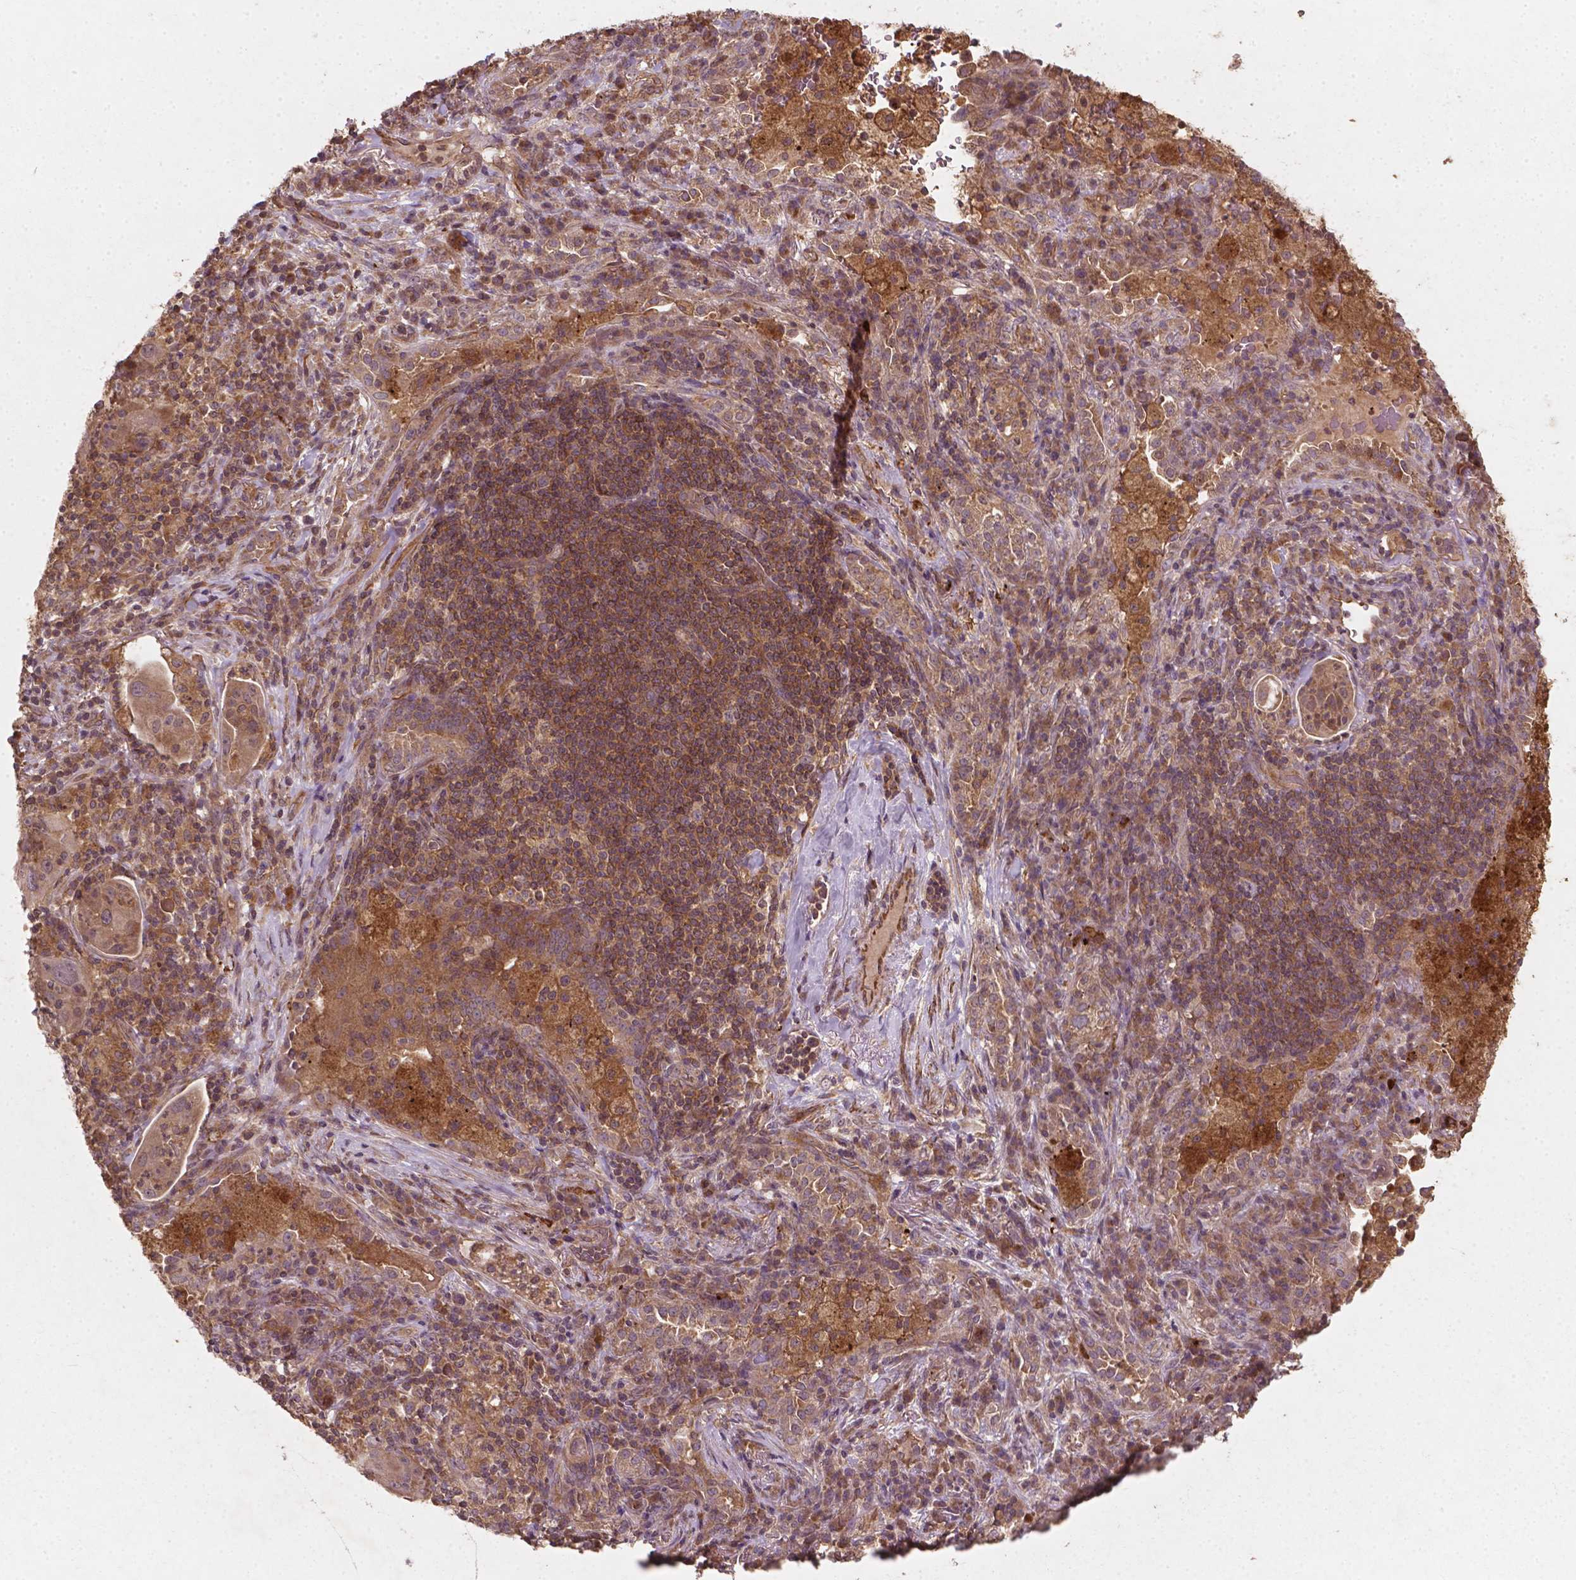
{"staining": {"intensity": "weak", "quantity": "25%-75%", "location": "cytoplasmic/membranous"}, "tissue": "lung cancer", "cell_type": "Tumor cells", "image_type": "cancer", "snomed": [{"axis": "morphology", "description": "Squamous cell carcinoma, NOS"}, {"axis": "topography", "description": "Lung"}], "caption": "High-power microscopy captured an immunohistochemistry (IHC) micrograph of lung cancer, revealing weak cytoplasmic/membranous staining in about 25%-75% of tumor cells. (DAB (3,3'-diaminobenzidine) = brown stain, brightfield microscopy at high magnification).", "gene": "CYFIP2", "patient": {"sex": "female", "age": 59}}